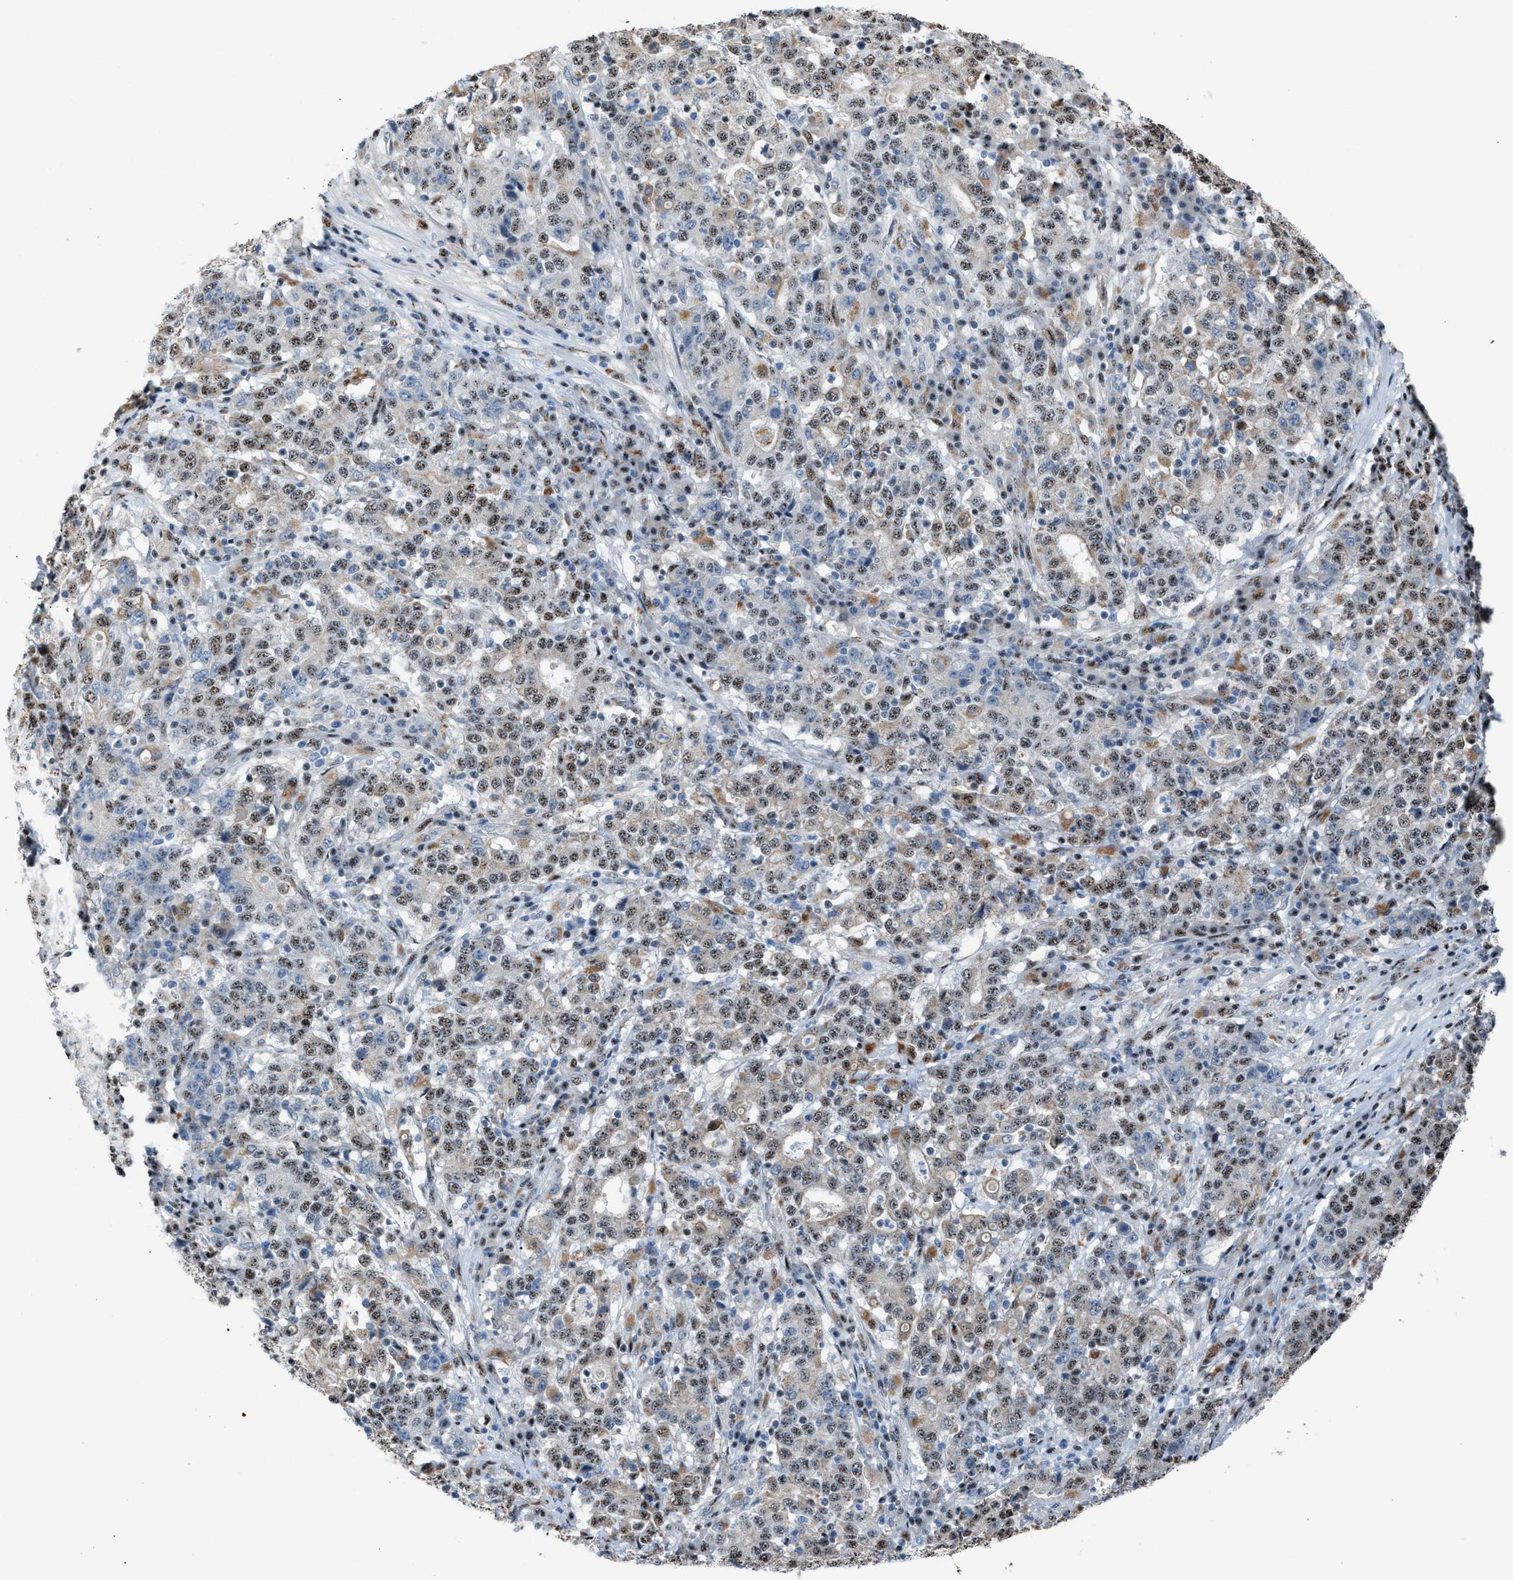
{"staining": {"intensity": "weak", "quantity": ">75%", "location": "nuclear"}, "tissue": "stomach cancer", "cell_type": "Tumor cells", "image_type": "cancer", "snomed": [{"axis": "morphology", "description": "Adenocarcinoma, NOS"}, {"axis": "topography", "description": "Stomach"}], "caption": "About >75% of tumor cells in human stomach cancer reveal weak nuclear protein expression as visualized by brown immunohistochemical staining.", "gene": "CENPP", "patient": {"sex": "male", "age": 59}}